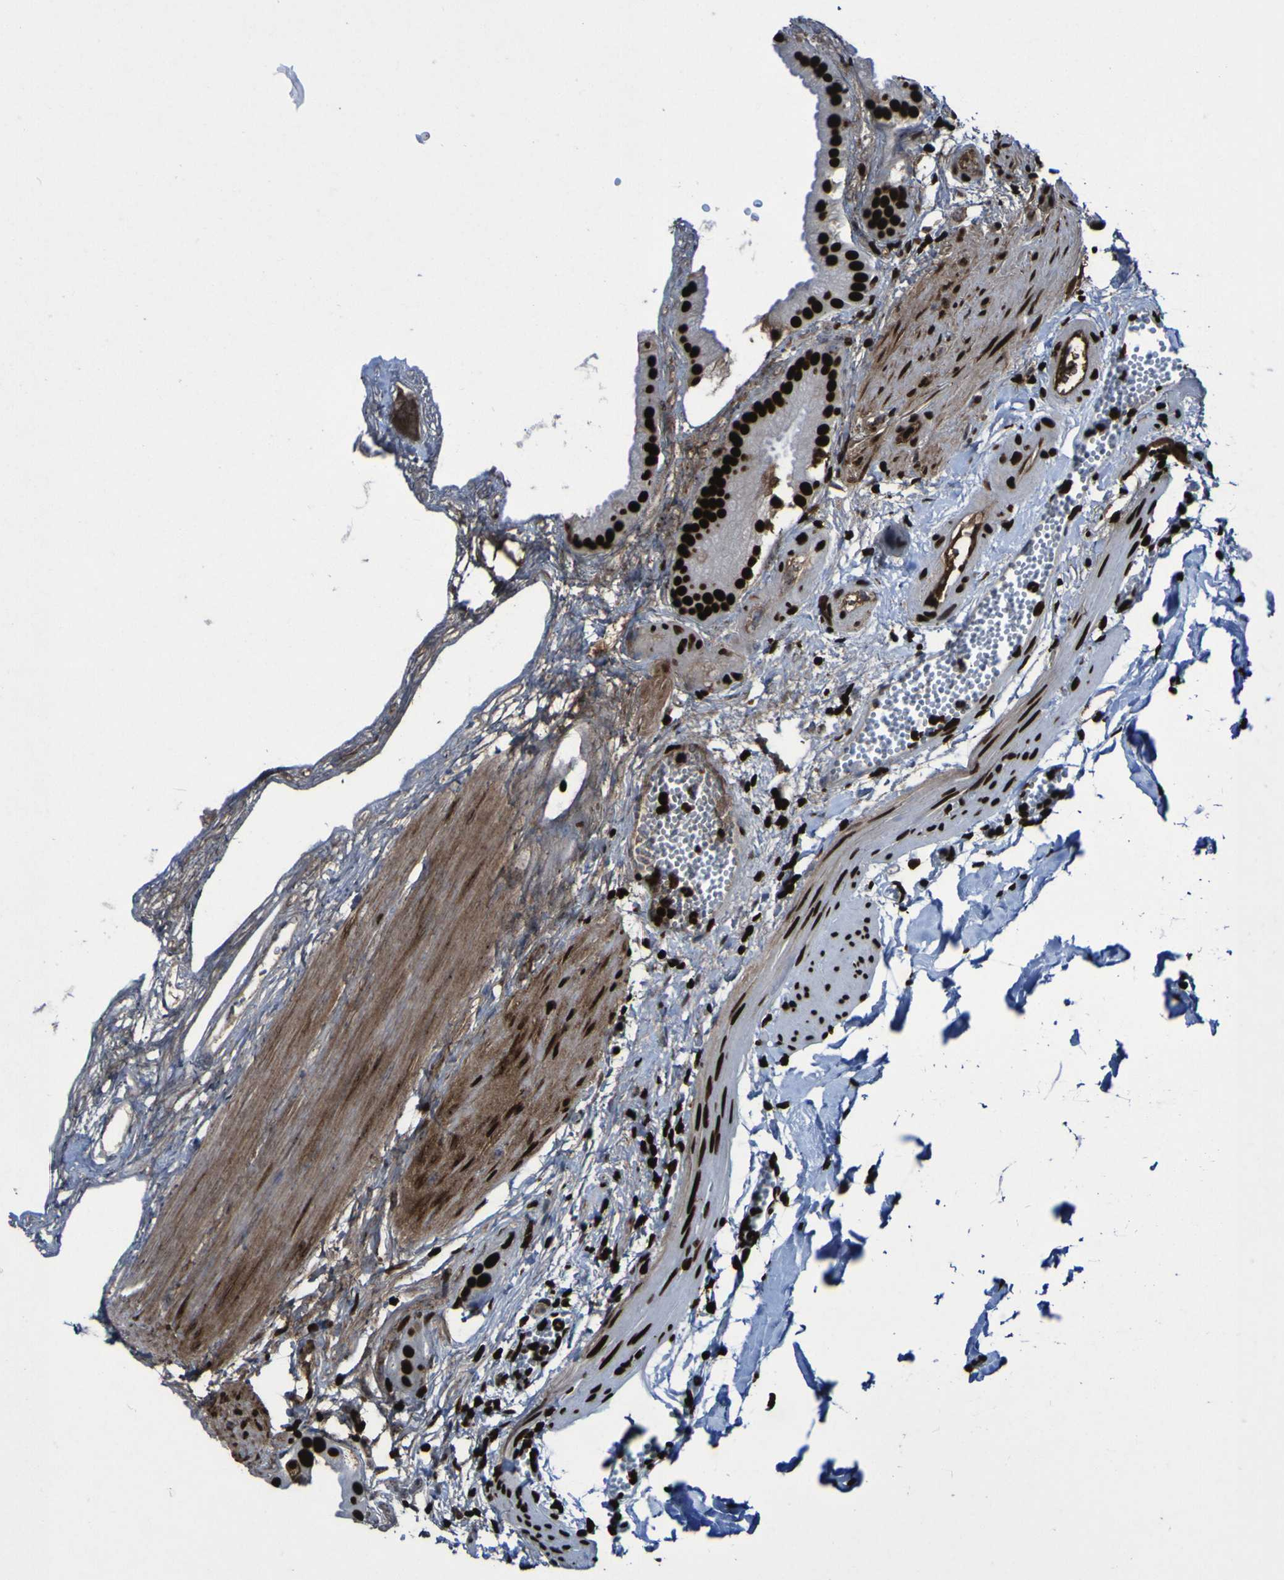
{"staining": {"intensity": "strong", "quantity": ">75%", "location": "nuclear"}, "tissue": "gallbladder", "cell_type": "Glandular cells", "image_type": "normal", "snomed": [{"axis": "morphology", "description": "Normal tissue, NOS"}, {"axis": "topography", "description": "Gallbladder"}], "caption": "A photomicrograph of human gallbladder stained for a protein exhibits strong nuclear brown staining in glandular cells. (DAB IHC with brightfield microscopy, high magnification).", "gene": "NPM1", "patient": {"sex": "female", "age": 64}}